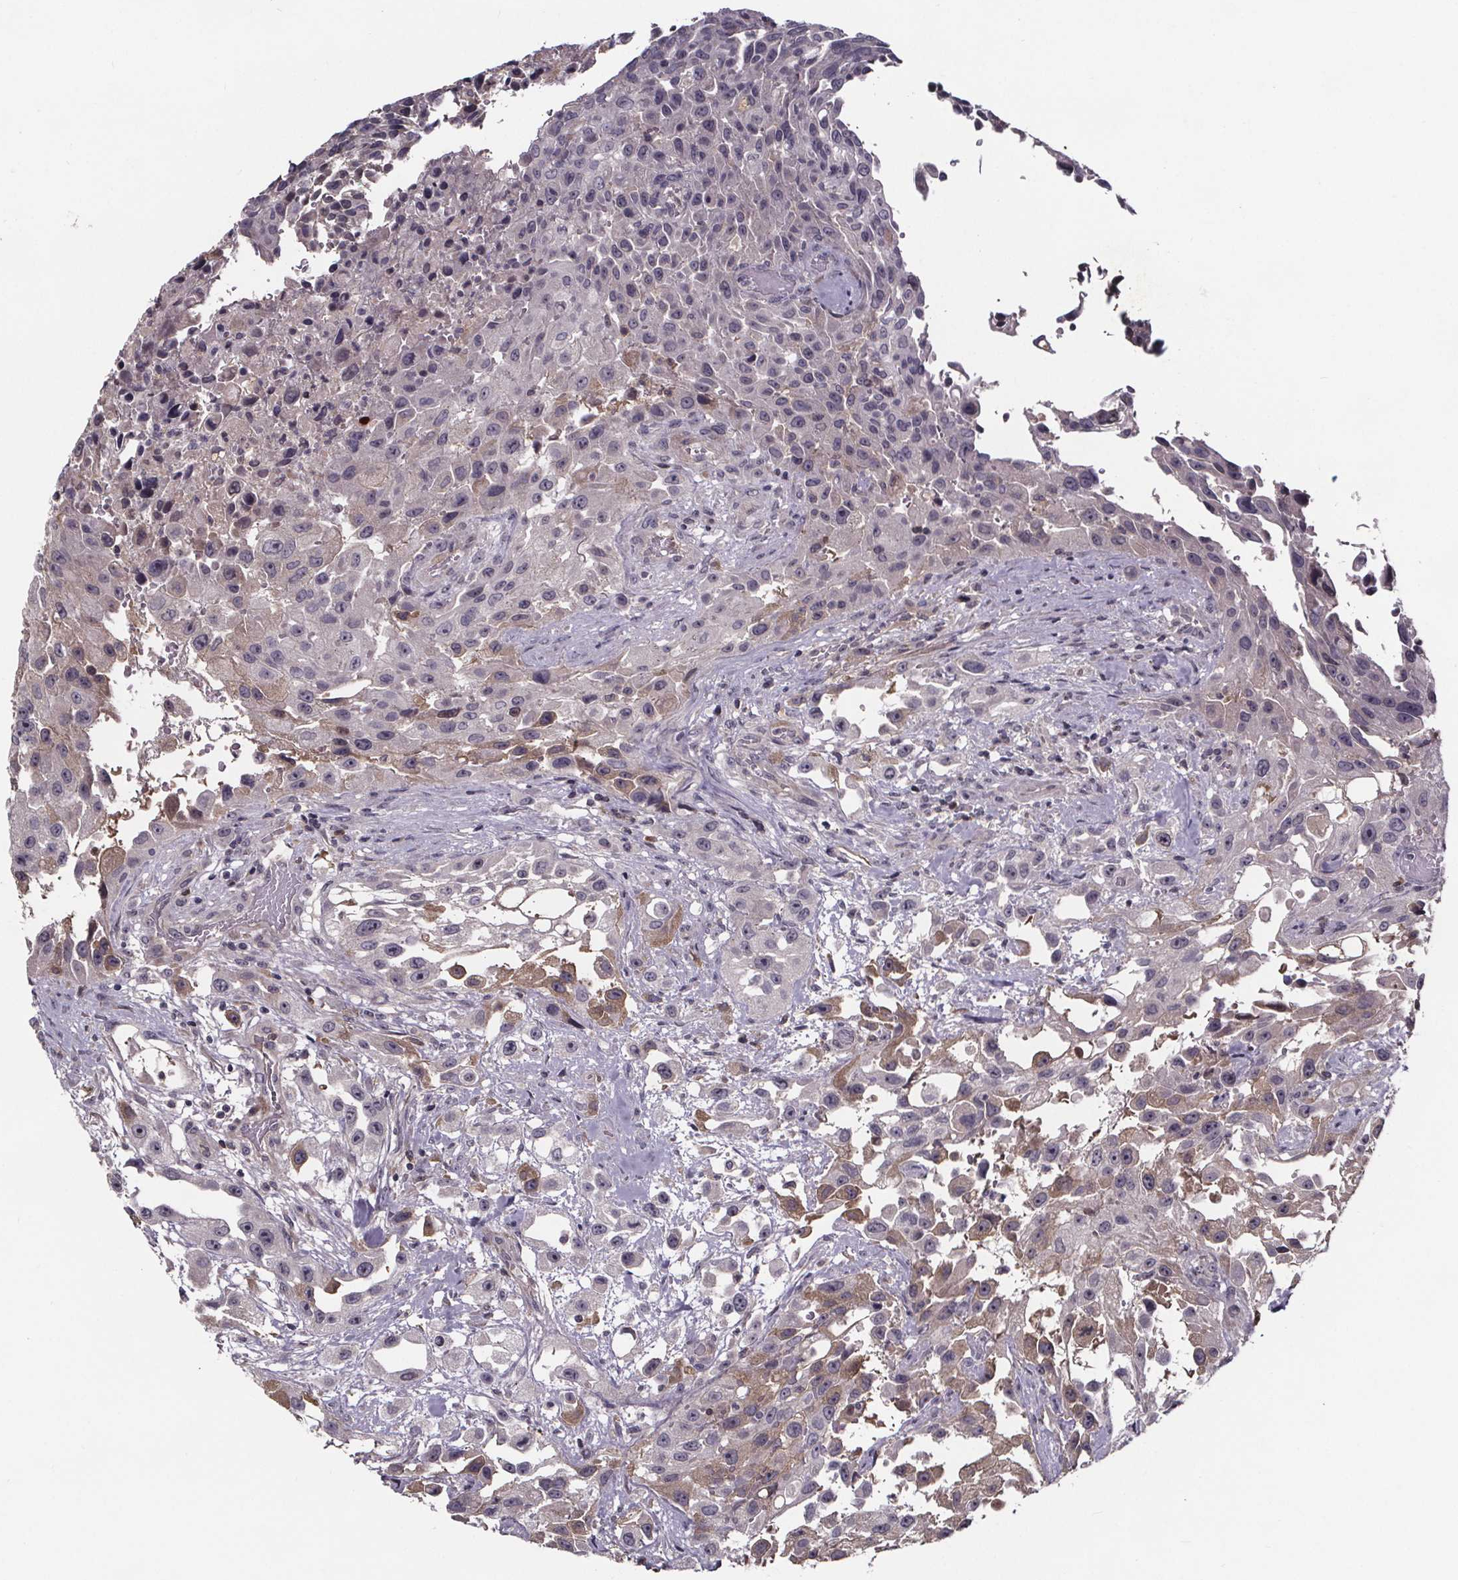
{"staining": {"intensity": "moderate", "quantity": "<25%", "location": "cytoplasmic/membranous,nuclear"}, "tissue": "urothelial cancer", "cell_type": "Tumor cells", "image_type": "cancer", "snomed": [{"axis": "morphology", "description": "Urothelial carcinoma, High grade"}, {"axis": "topography", "description": "Urinary bladder"}], "caption": "Human urothelial cancer stained with a protein marker shows moderate staining in tumor cells.", "gene": "NPHP4", "patient": {"sex": "male", "age": 79}}